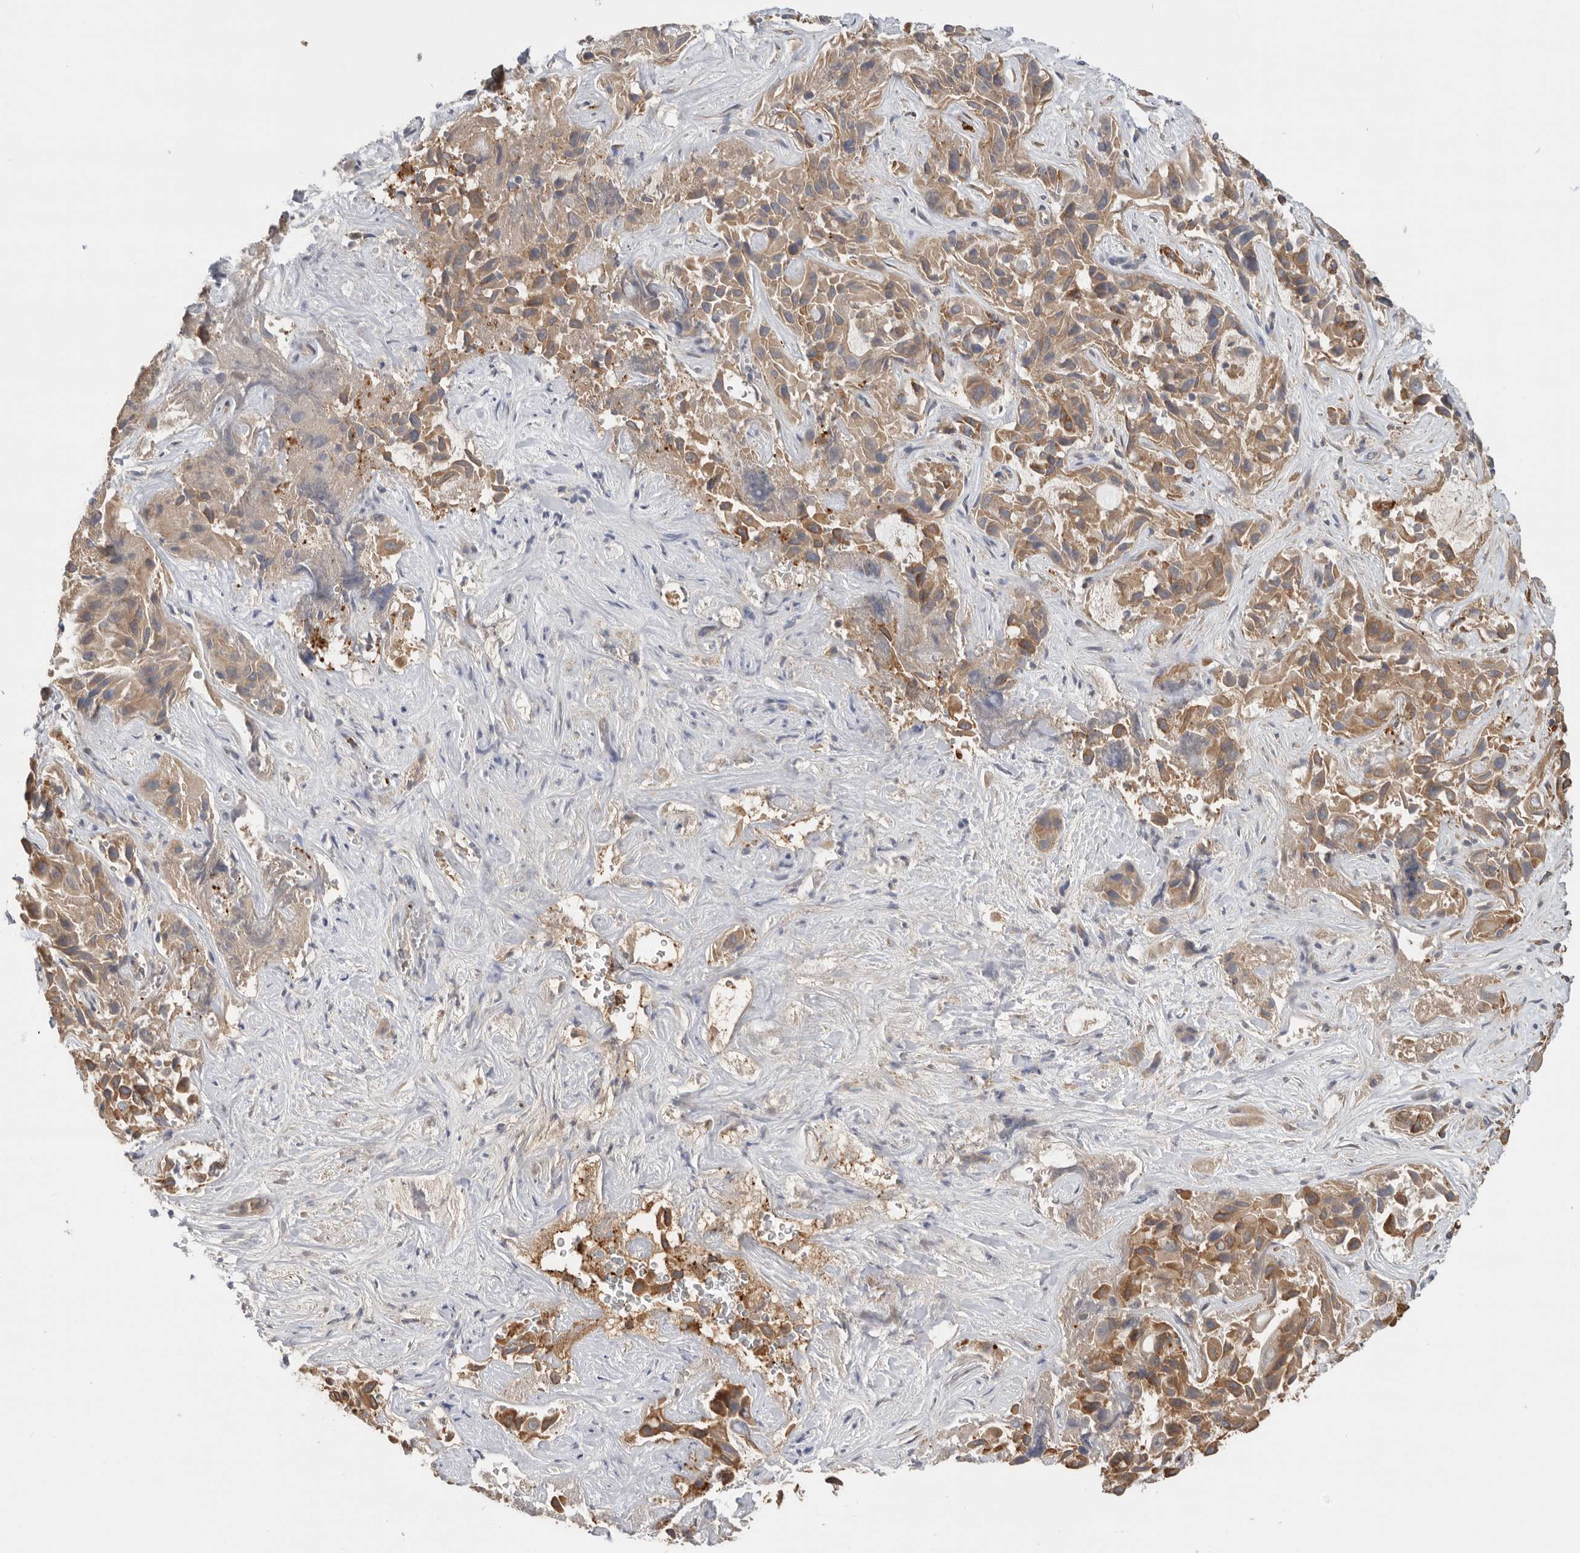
{"staining": {"intensity": "weak", "quantity": ">75%", "location": "cytoplasmic/membranous"}, "tissue": "liver cancer", "cell_type": "Tumor cells", "image_type": "cancer", "snomed": [{"axis": "morphology", "description": "Cholangiocarcinoma"}, {"axis": "topography", "description": "Liver"}], "caption": "A high-resolution image shows IHC staining of liver cancer (cholangiocarcinoma), which displays weak cytoplasmic/membranous expression in about >75% of tumor cells. (IHC, brightfield microscopy, high magnification).", "gene": "CDC42BPB", "patient": {"sex": "female", "age": 52}}